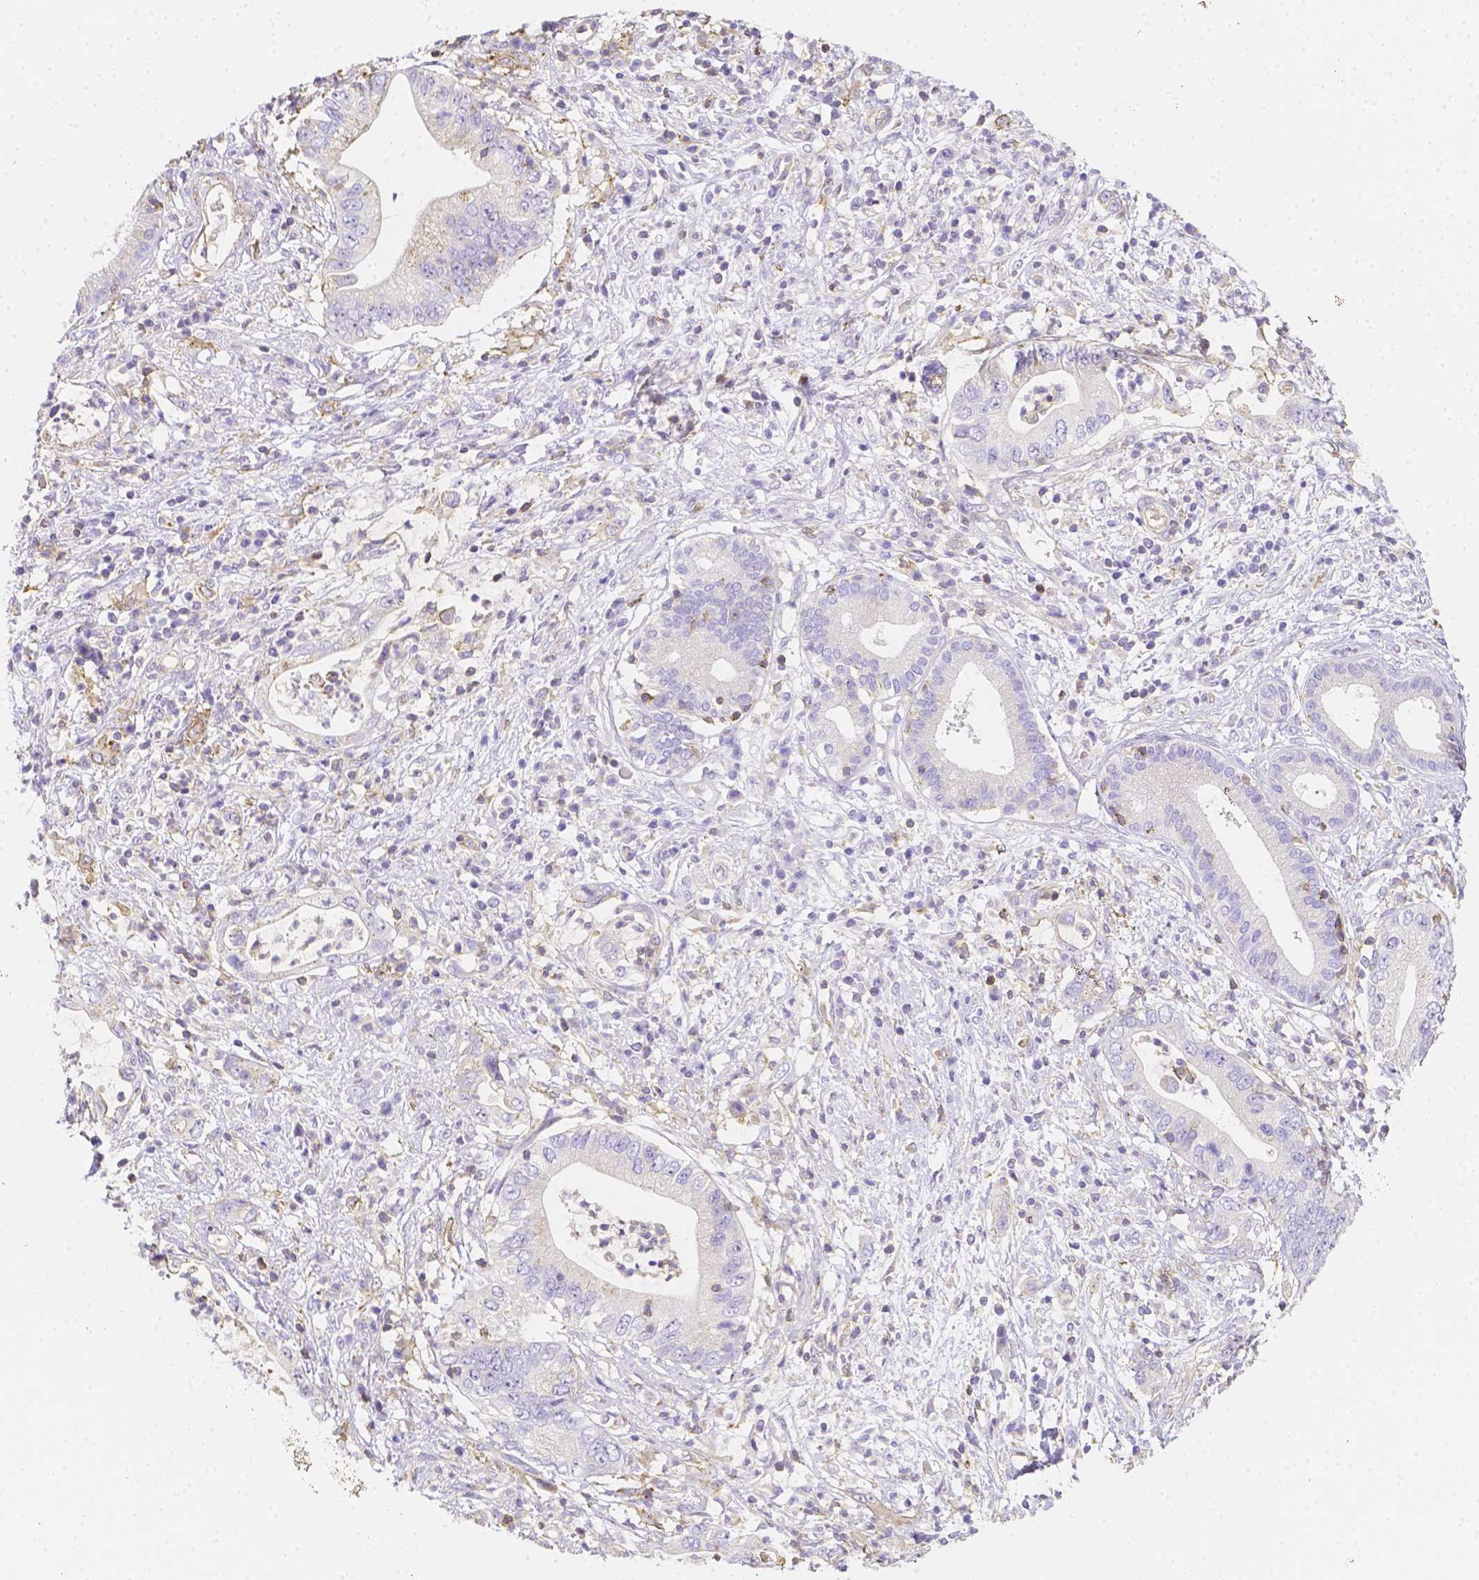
{"staining": {"intensity": "negative", "quantity": "none", "location": "none"}, "tissue": "pancreatic cancer", "cell_type": "Tumor cells", "image_type": "cancer", "snomed": [{"axis": "morphology", "description": "Adenocarcinoma, NOS"}, {"axis": "topography", "description": "Pancreas"}], "caption": "An image of pancreatic cancer (adenocarcinoma) stained for a protein reveals no brown staining in tumor cells.", "gene": "ASAH2", "patient": {"sex": "female", "age": 72}}